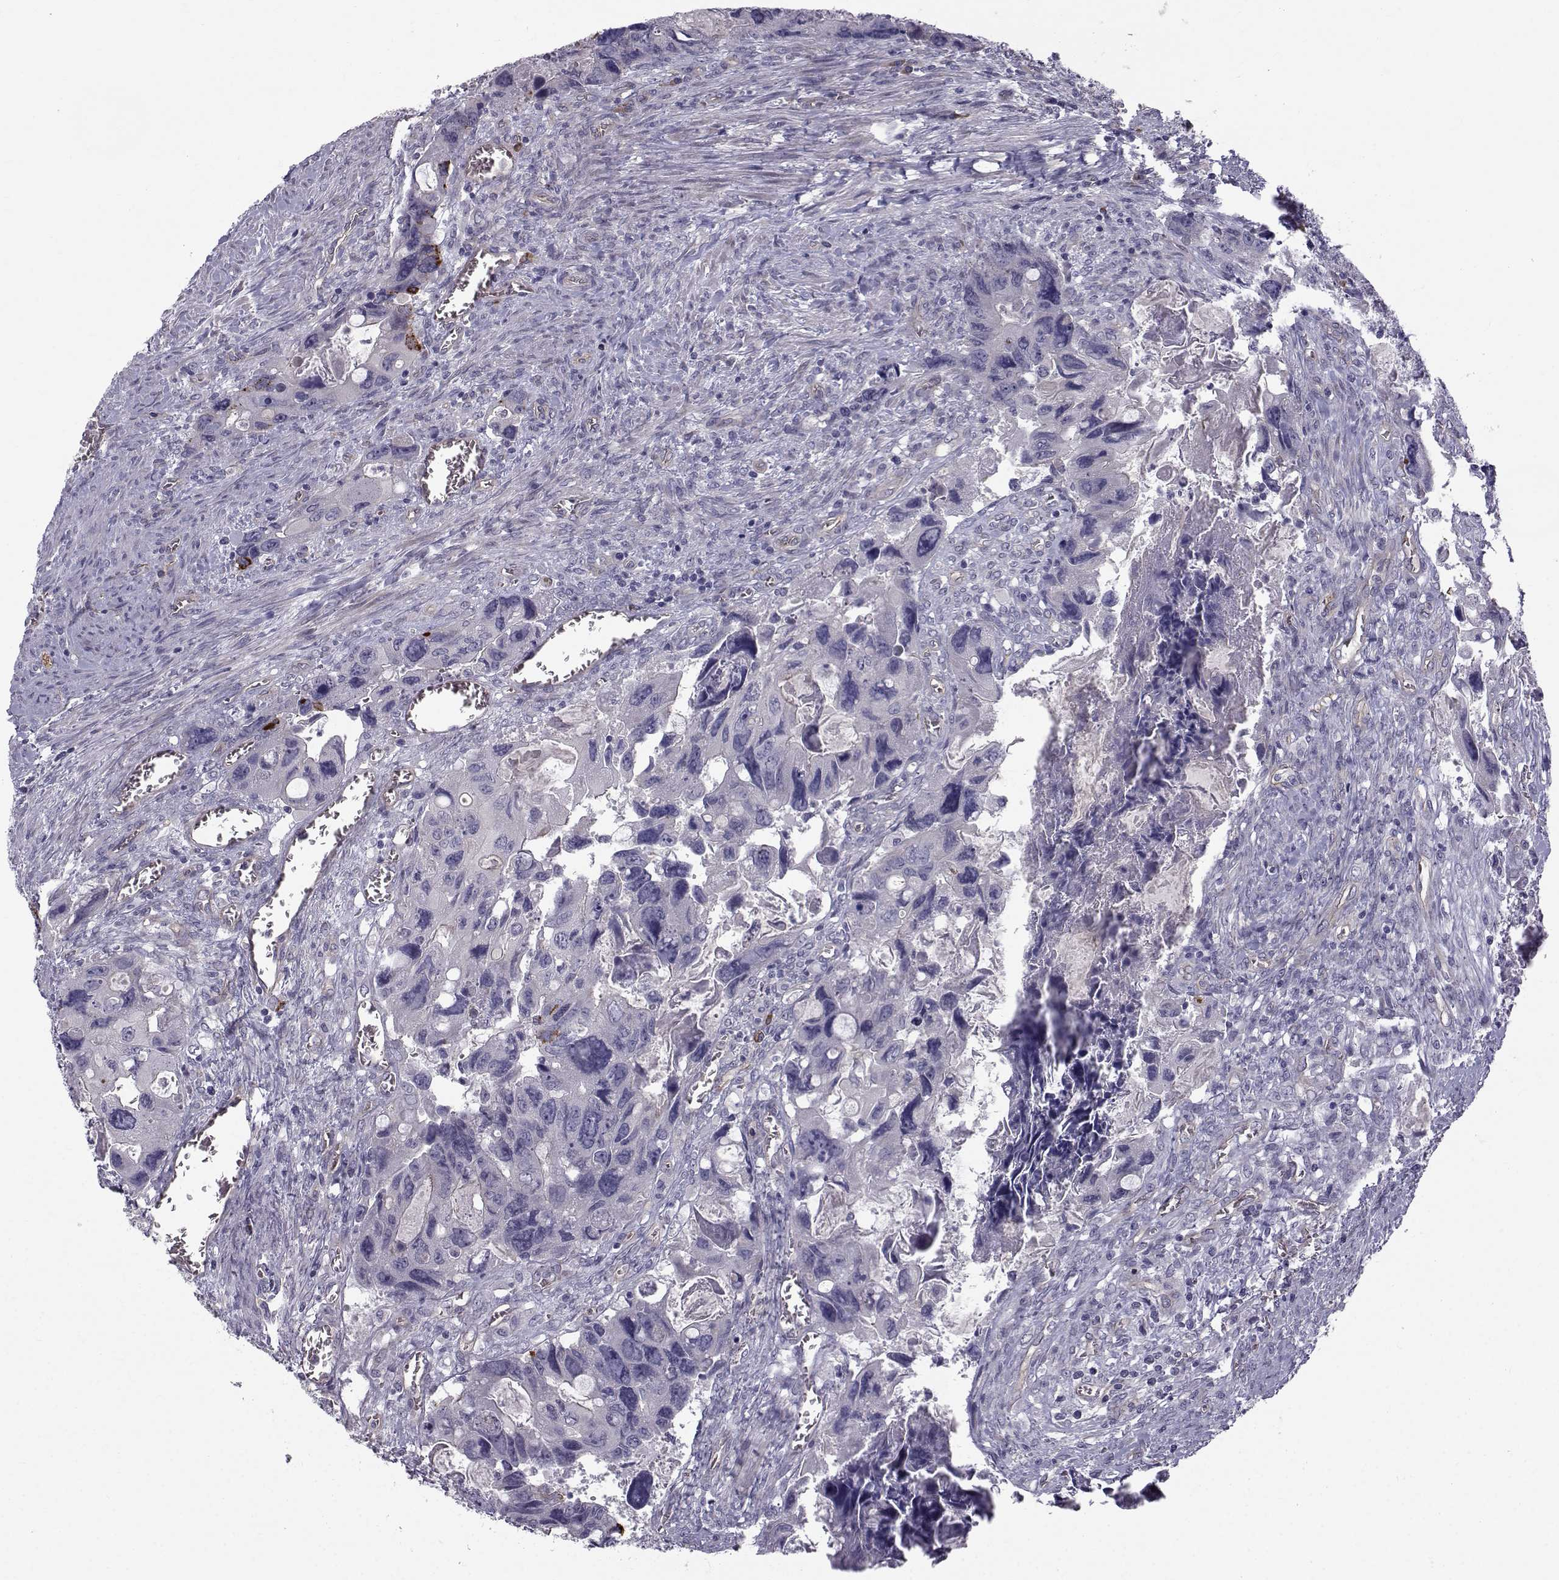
{"staining": {"intensity": "strong", "quantity": "<25%", "location": "cytoplasmic/membranous"}, "tissue": "colorectal cancer", "cell_type": "Tumor cells", "image_type": "cancer", "snomed": [{"axis": "morphology", "description": "Adenocarcinoma, NOS"}, {"axis": "topography", "description": "Rectum"}], "caption": "Tumor cells reveal strong cytoplasmic/membranous staining in approximately <25% of cells in colorectal cancer (adenocarcinoma).", "gene": "QPCT", "patient": {"sex": "male", "age": 62}}